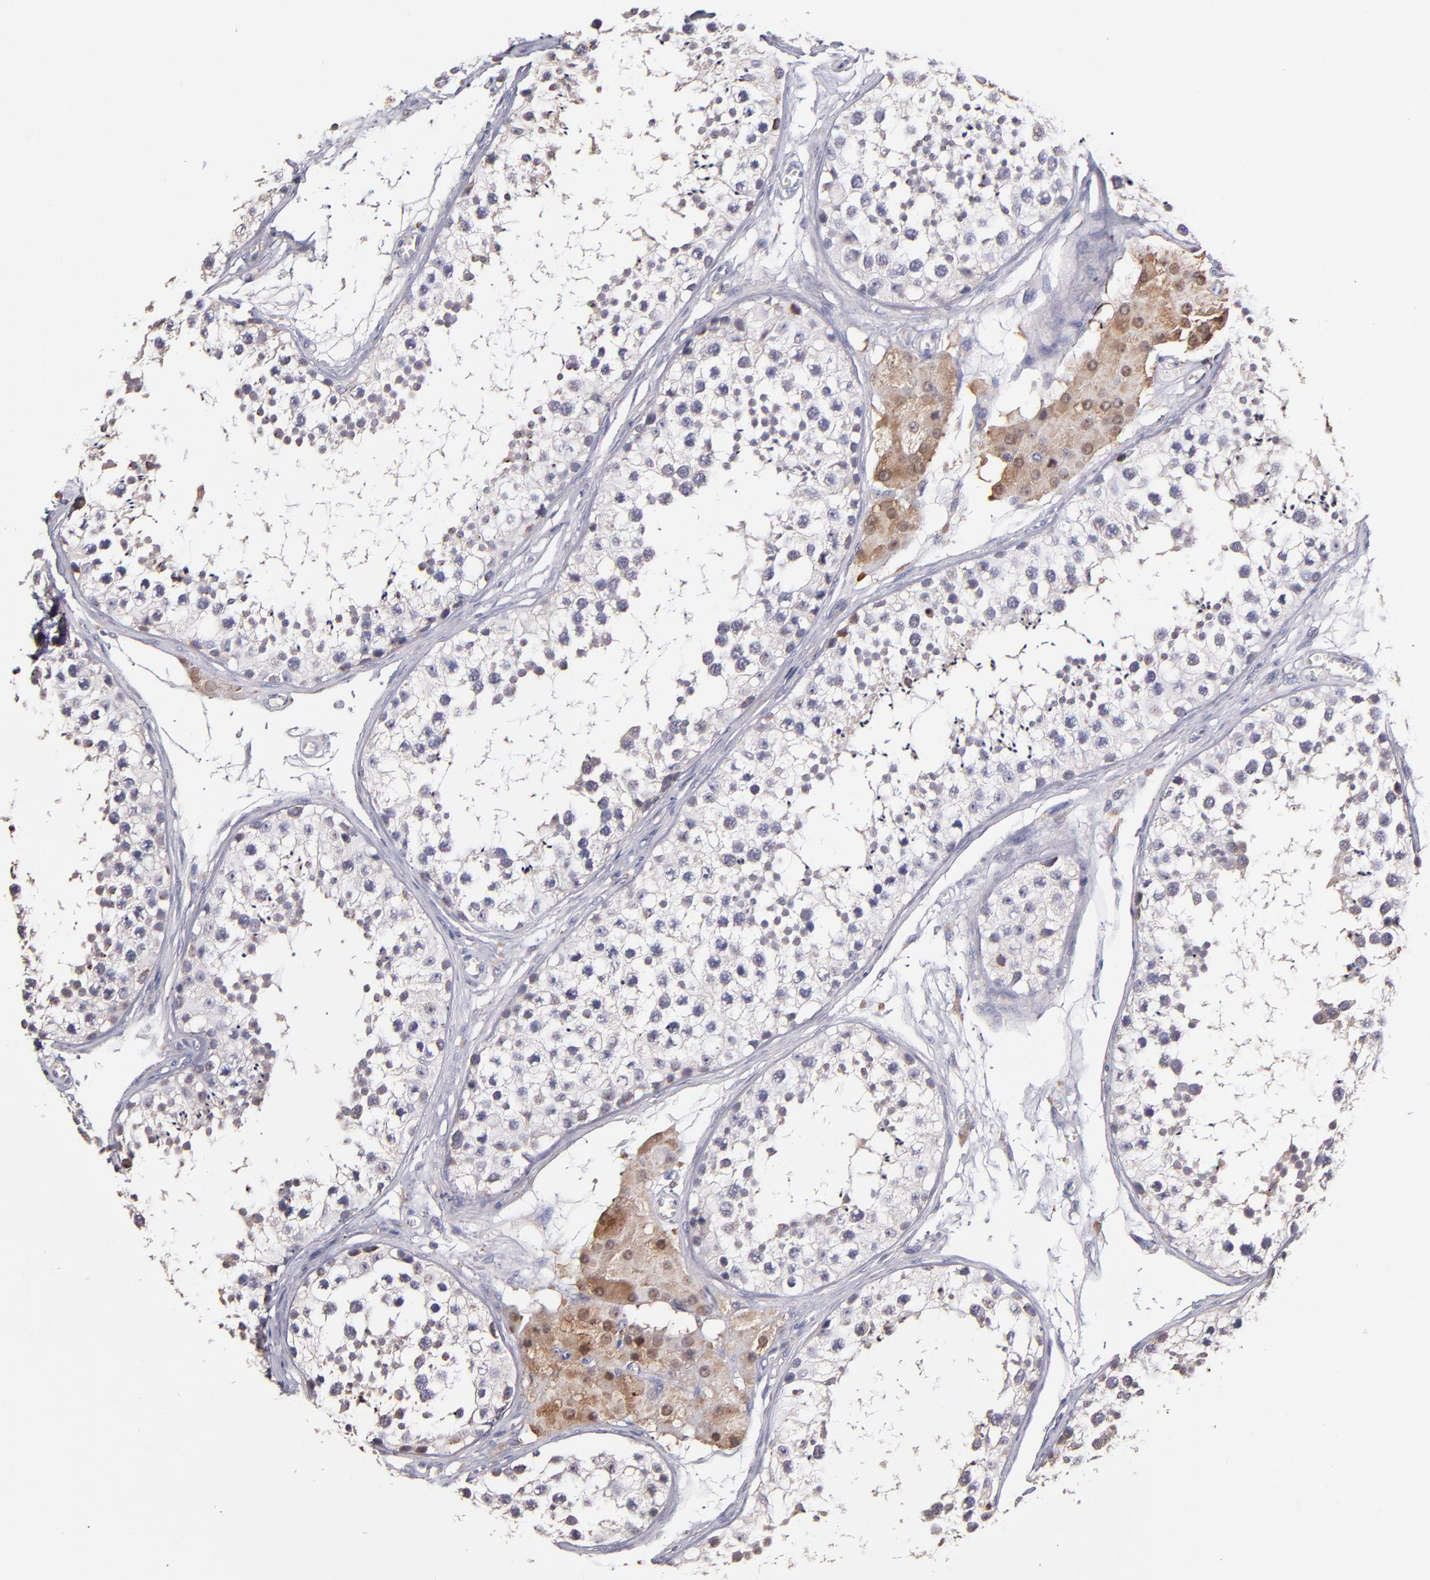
{"staining": {"intensity": "moderate", "quantity": "<25%", "location": "nuclear"}, "tissue": "testis", "cell_type": "Cells in seminiferous ducts", "image_type": "normal", "snomed": [{"axis": "morphology", "description": "Normal tissue, NOS"}, {"axis": "topography", "description": "Testis"}], "caption": "IHC histopathology image of unremarkable testis: testis stained using immunohistochemistry (IHC) reveals low levels of moderate protein expression localized specifically in the nuclear of cells in seminiferous ducts, appearing as a nuclear brown color.", "gene": "GLDC", "patient": {"sex": "male", "age": 57}}